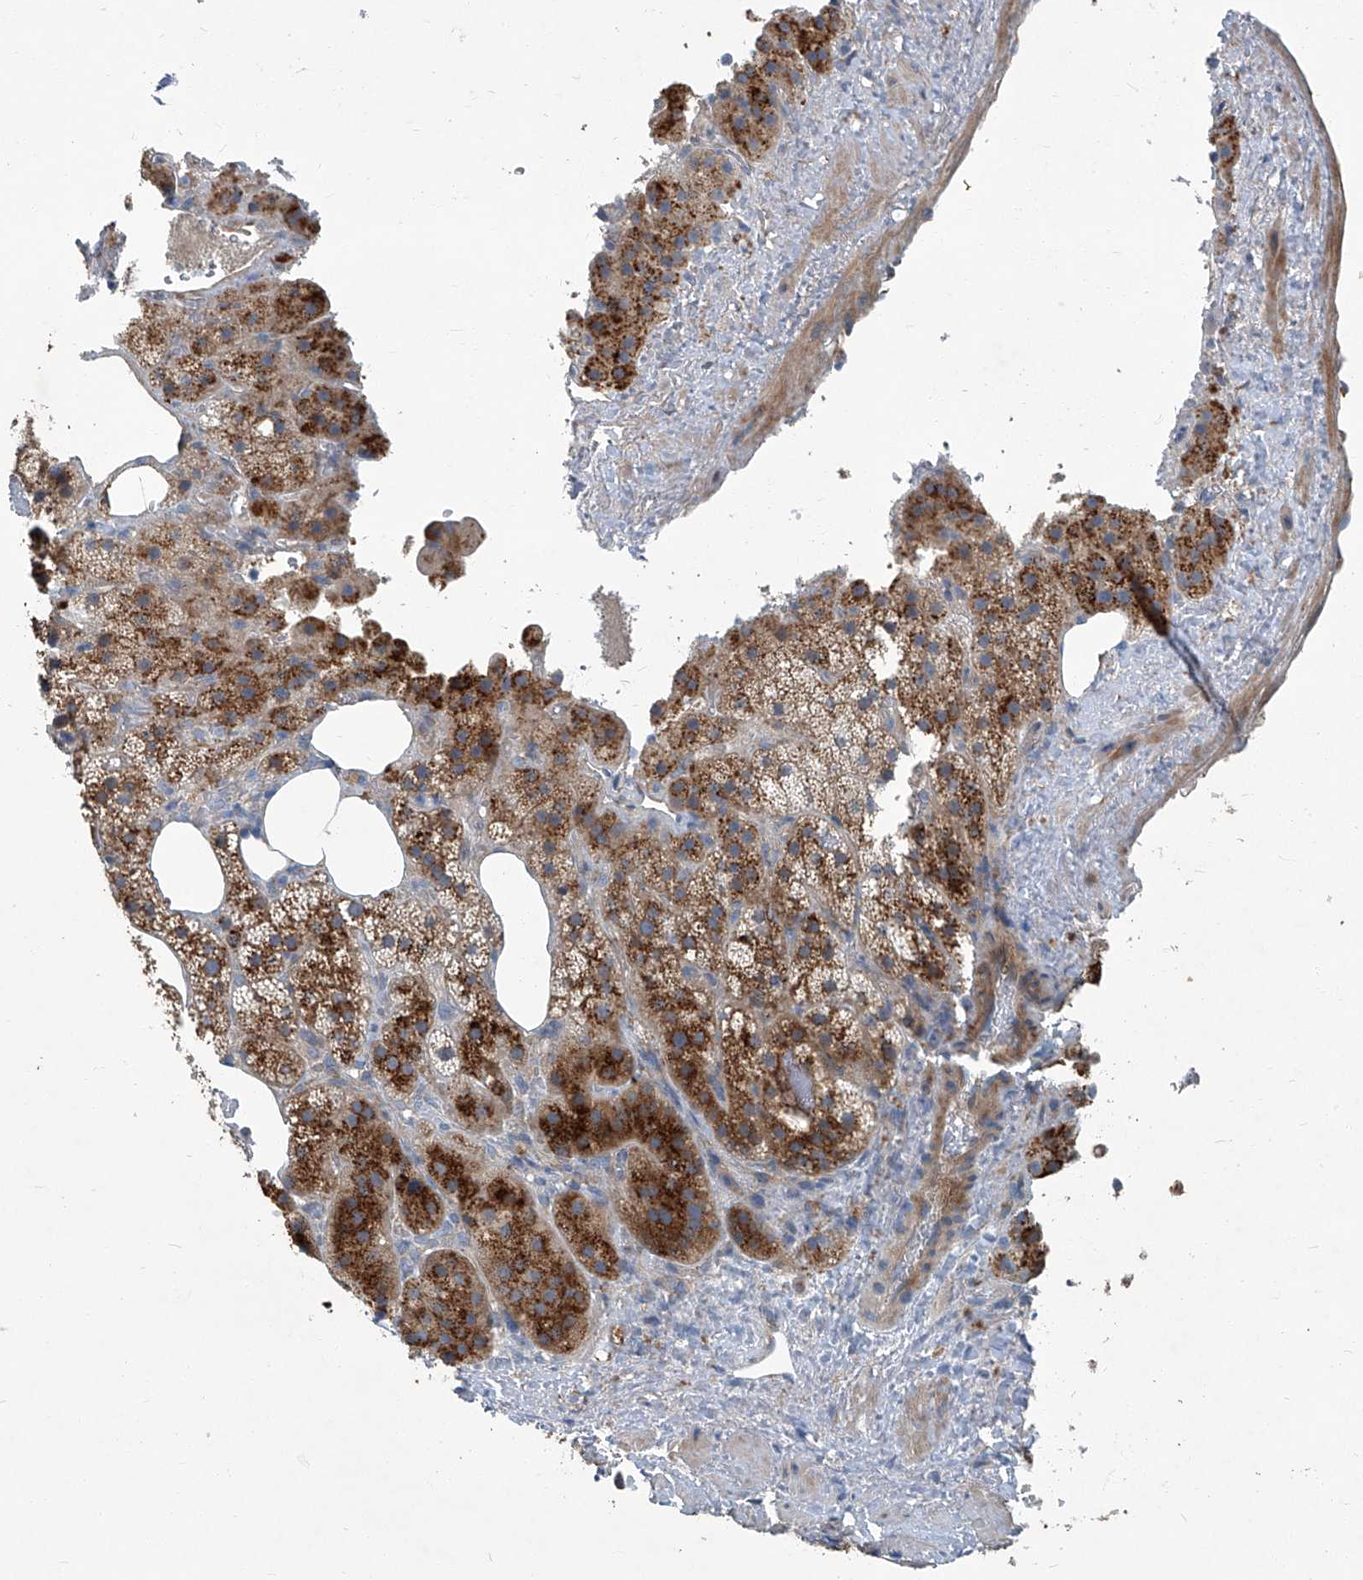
{"staining": {"intensity": "strong", "quantity": "25%-75%", "location": "cytoplasmic/membranous"}, "tissue": "adrenal gland", "cell_type": "Glandular cells", "image_type": "normal", "snomed": [{"axis": "morphology", "description": "Normal tissue, NOS"}, {"axis": "topography", "description": "Adrenal gland"}], "caption": "DAB immunohistochemical staining of benign adrenal gland displays strong cytoplasmic/membranous protein expression in approximately 25%-75% of glandular cells.", "gene": "SLC26A11", "patient": {"sex": "female", "age": 59}}